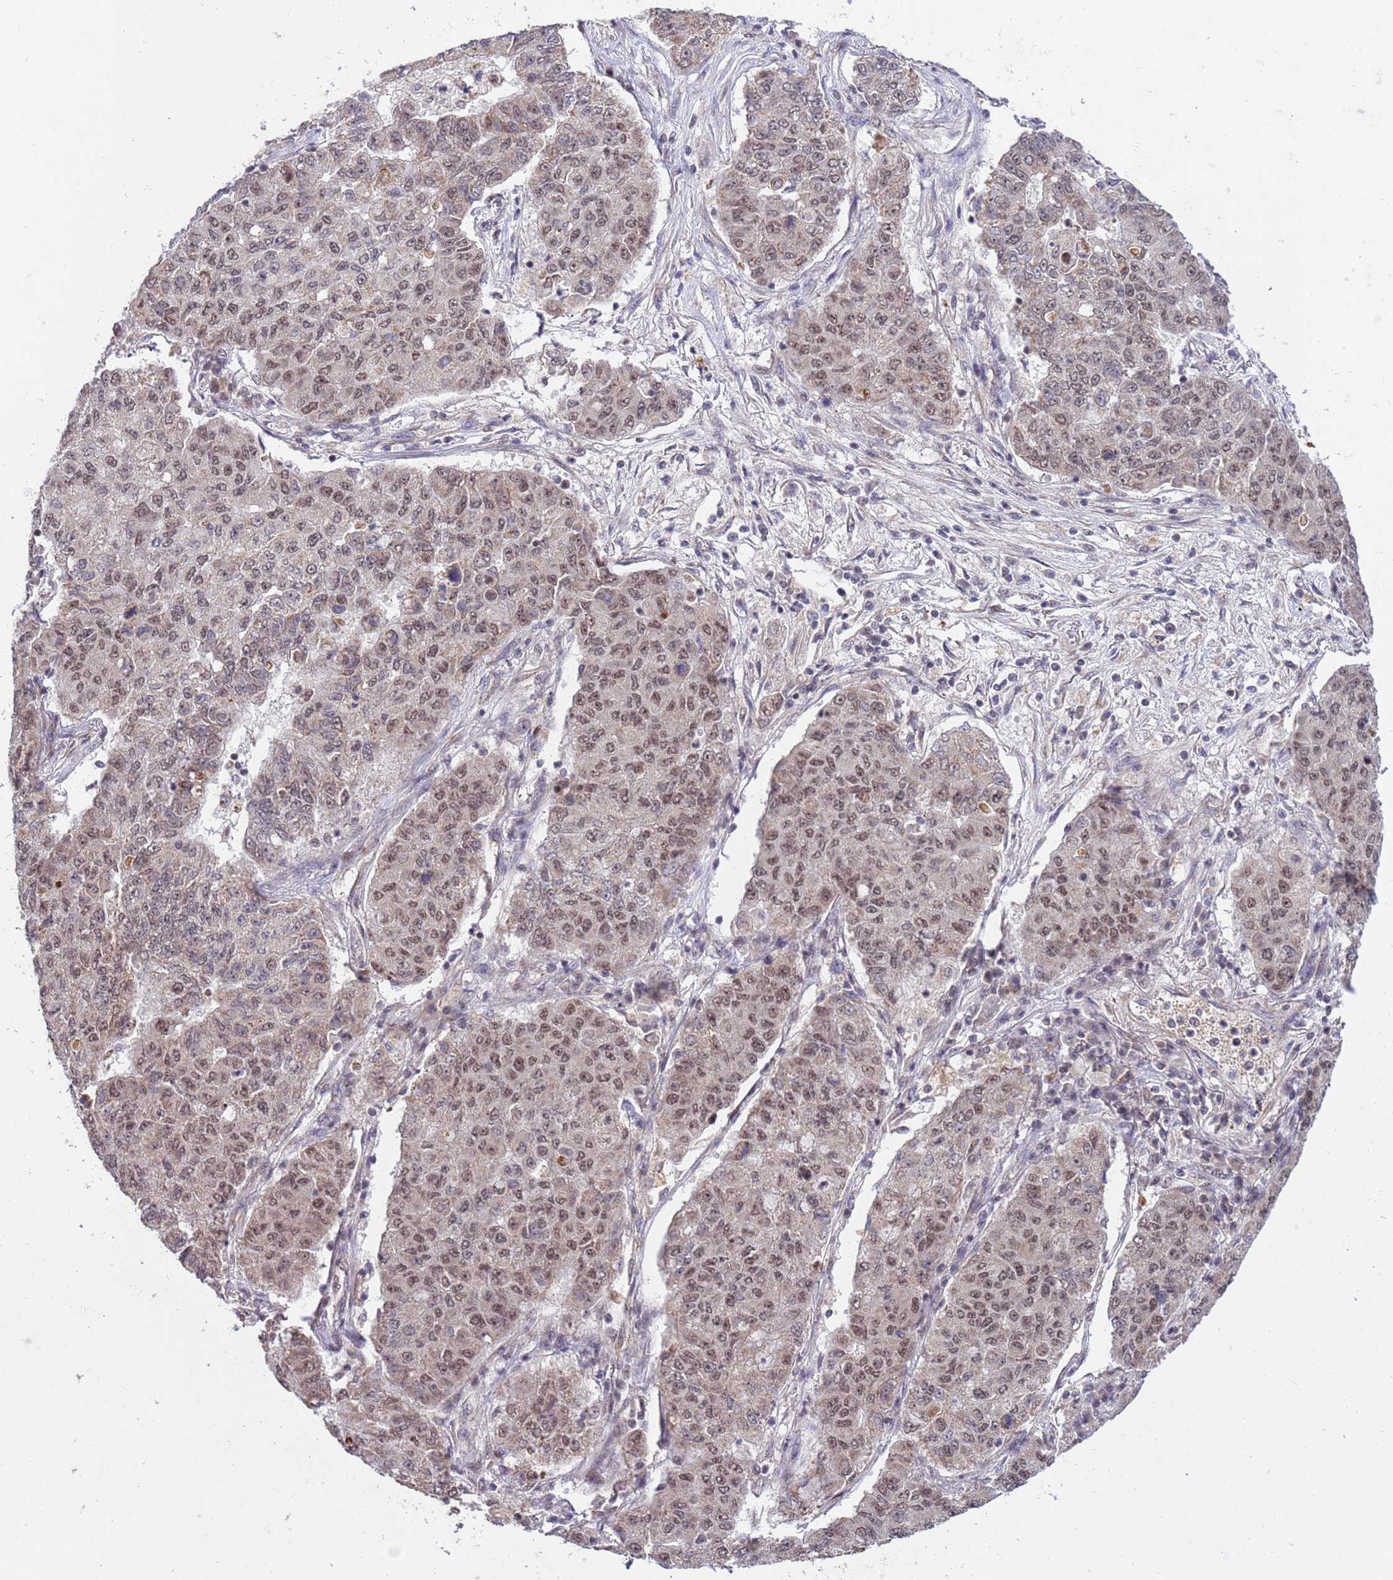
{"staining": {"intensity": "moderate", "quantity": ">75%", "location": "nuclear"}, "tissue": "lung cancer", "cell_type": "Tumor cells", "image_type": "cancer", "snomed": [{"axis": "morphology", "description": "Squamous cell carcinoma, NOS"}, {"axis": "topography", "description": "Lung"}], "caption": "Immunohistochemistry (DAB (3,3'-diaminobenzidine)) staining of human lung squamous cell carcinoma displays moderate nuclear protein expression in about >75% of tumor cells. Immunohistochemistry (ihc) stains the protein of interest in brown and the nuclei are stained blue.", "gene": "PPM1H", "patient": {"sex": "male", "age": 74}}